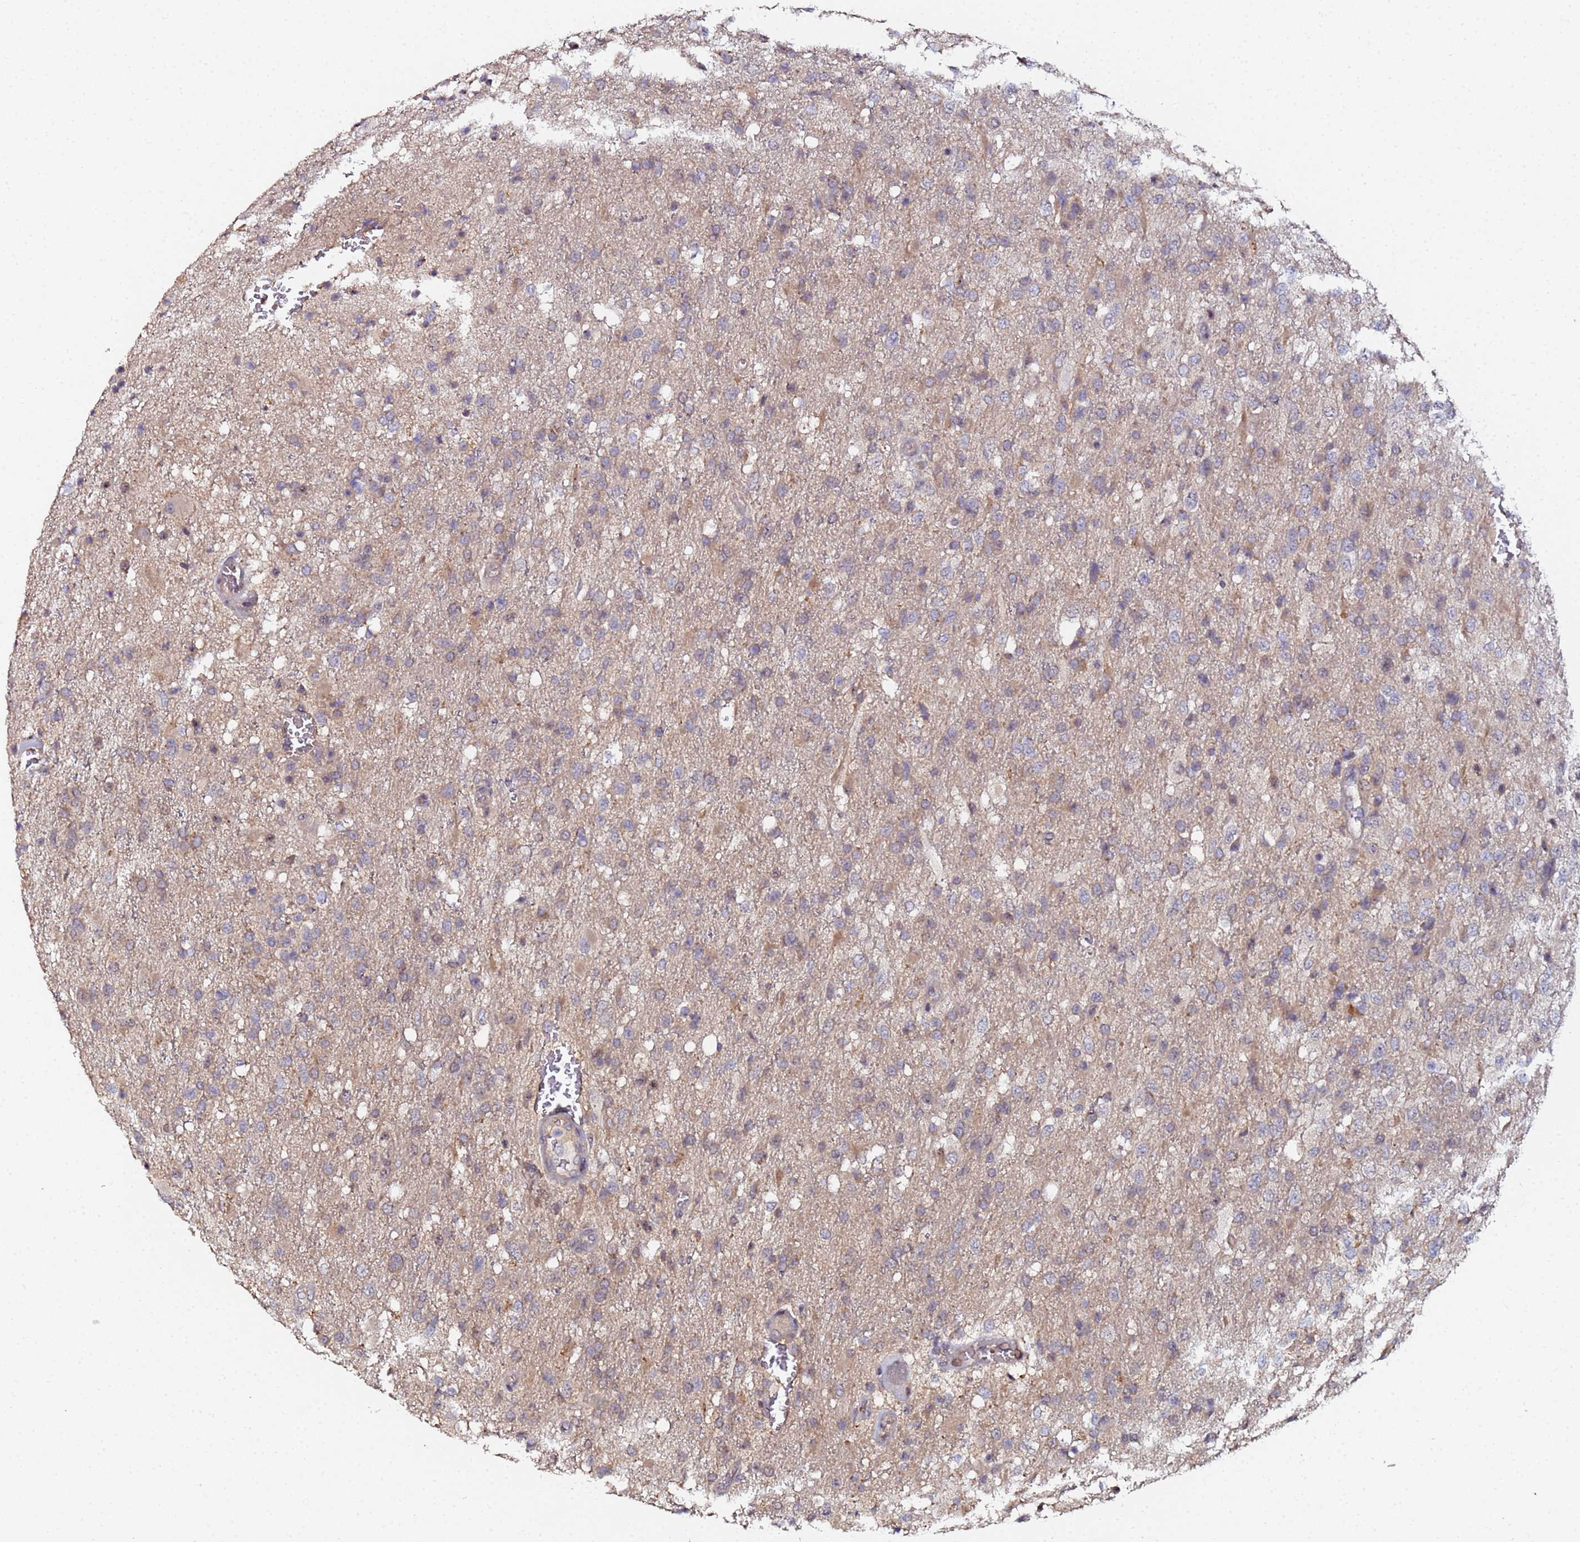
{"staining": {"intensity": "weak", "quantity": "<25%", "location": "cytoplasmic/membranous"}, "tissue": "glioma", "cell_type": "Tumor cells", "image_type": "cancer", "snomed": [{"axis": "morphology", "description": "Glioma, malignant, High grade"}, {"axis": "topography", "description": "Brain"}], "caption": "This is an immunohistochemistry histopathology image of malignant glioma (high-grade). There is no staining in tumor cells.", "gene": "OSER1", "patient": {"sex": "female", "age": 74}}